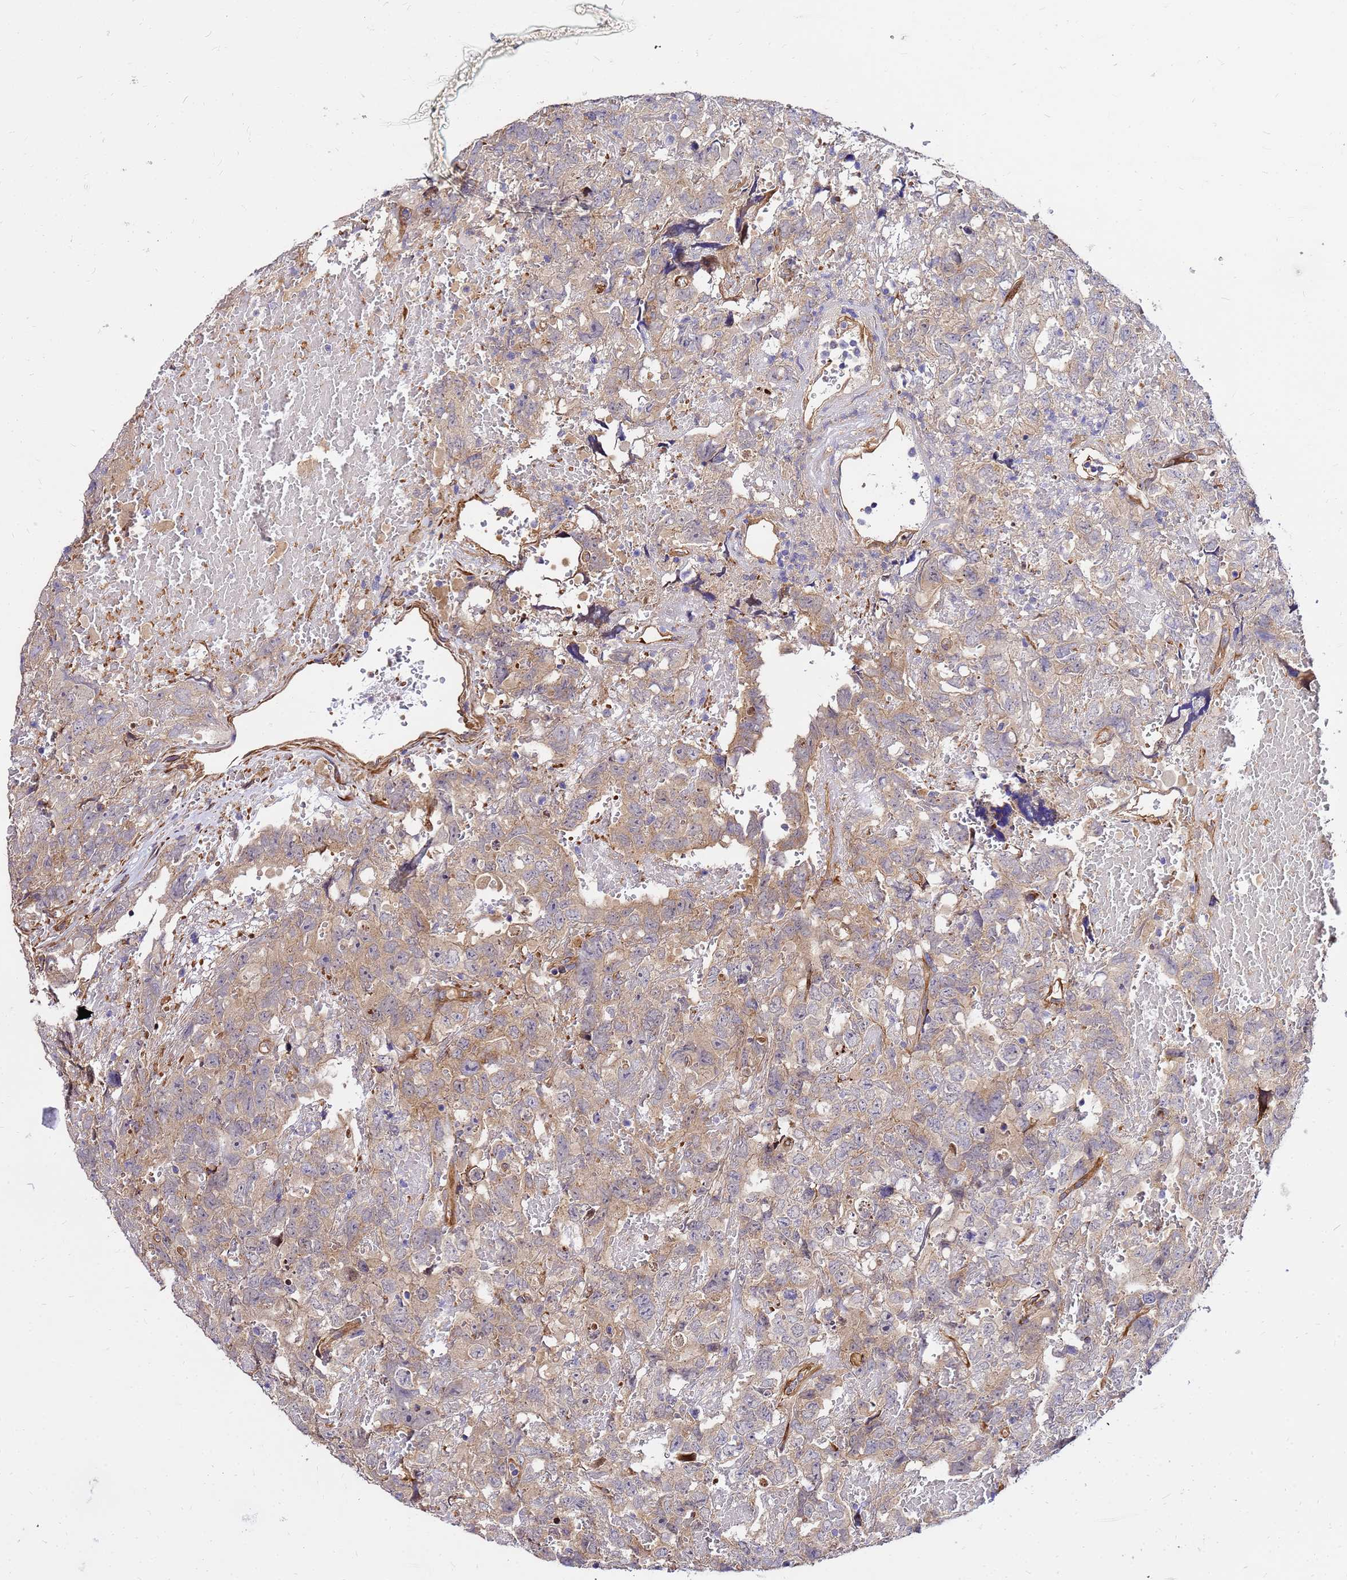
{"staining": {"intensity": "moderate", "quantity": "<25%", "location": "cytoplasmic/membranous"}, "tissue": "testis cancer", "cell_type": "Tumor cells", "image_type": "cancer", "snomed": [{"axis": "morphology", "description": "Carcinoma, Embryonal, NOS"}, {"axis": "topography", "description": "Testis"}], "caption": "A high-resolution micrograph shows IHC staining of testis cancer (embryonal carcinoma), which exhibits moderate cytoplasmic/membranous staining in approximately <25% of tumor cells. (DAB (3,3'-diaminobenzidine) IHC with brightfield microscopy, high magnification).", "gene": "WWC2", "patient": {"sex": "male", "age": 45}}